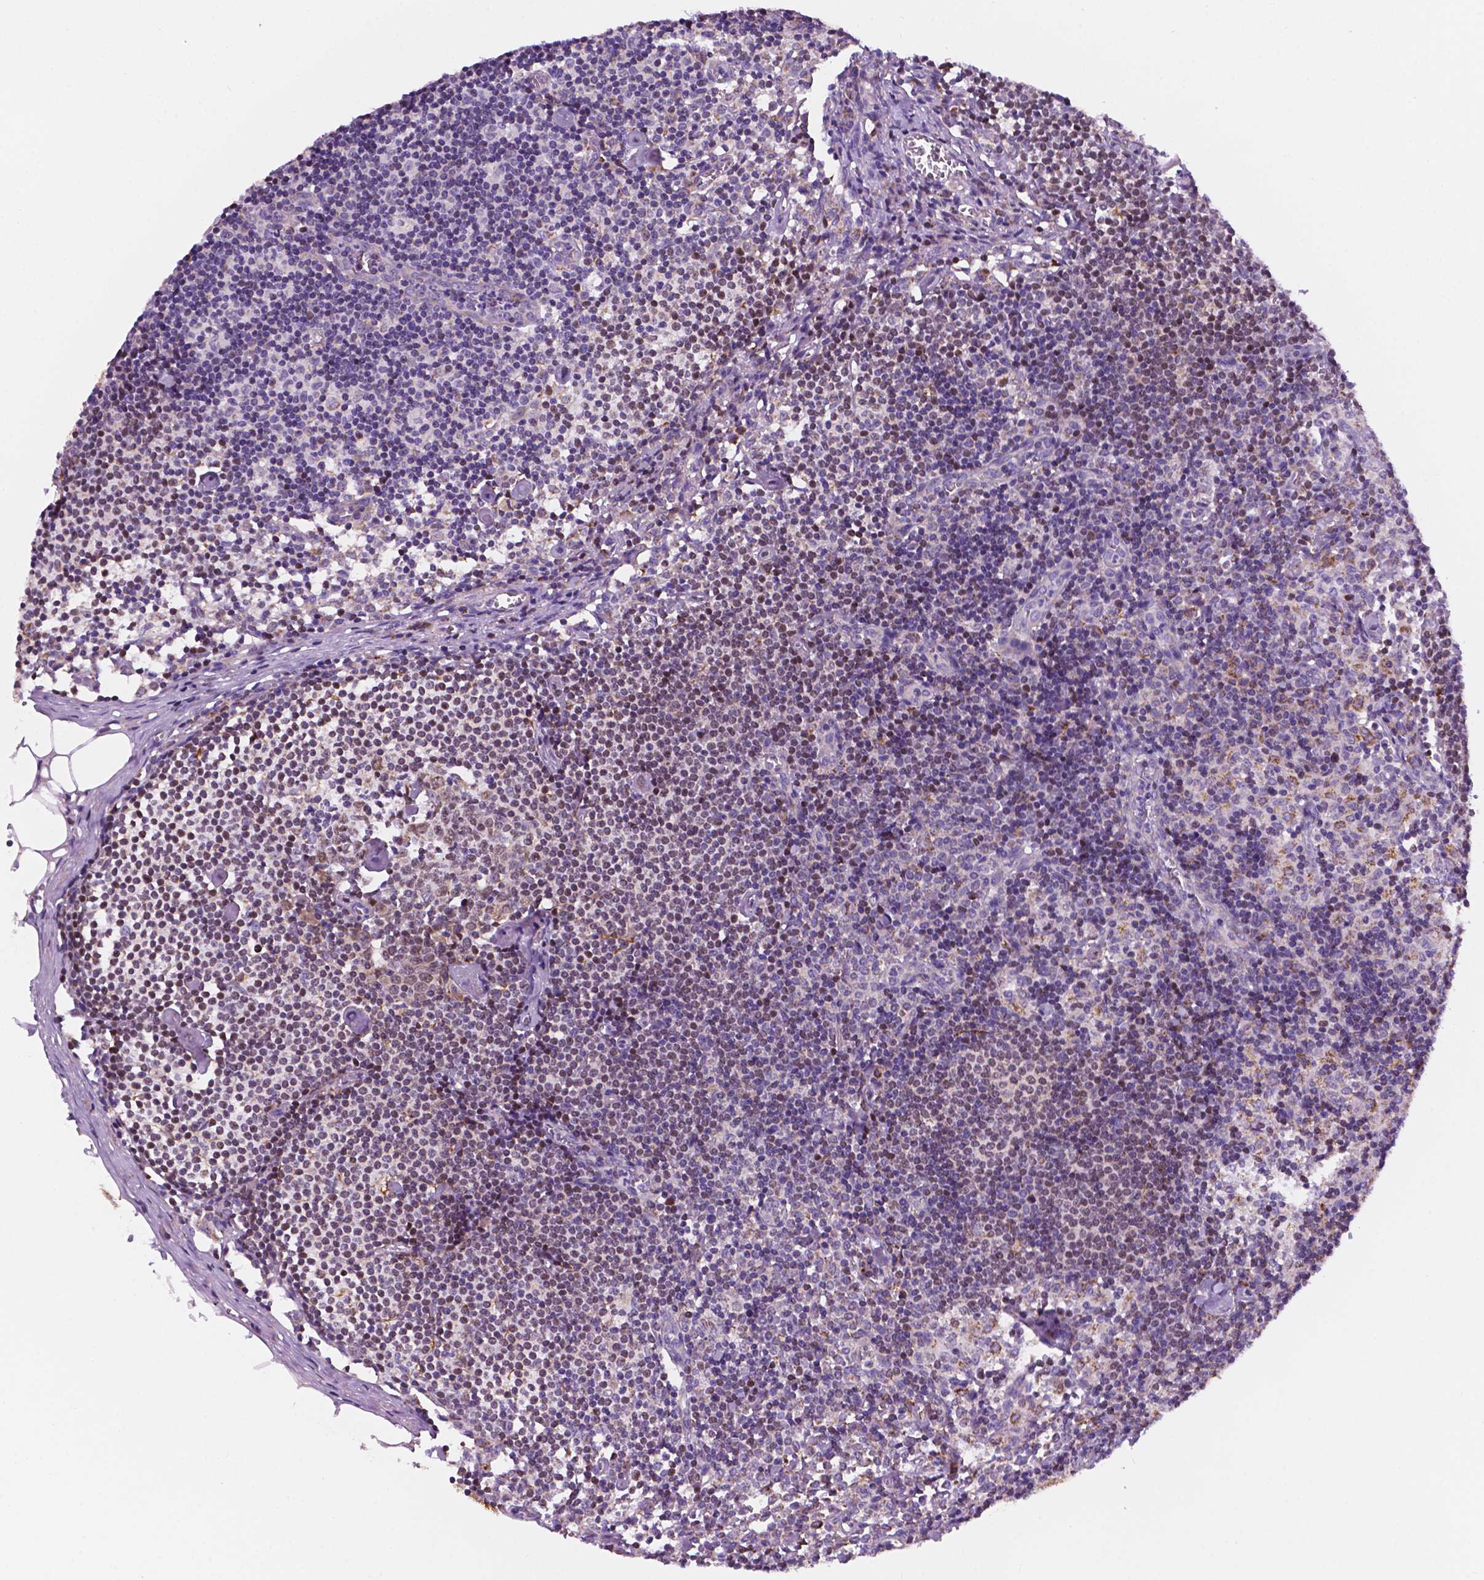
{"staining": {"intensity": "weak", "quantity": "25%-75%", "location": "cytoplasmic/membranous,nuclear"}, "tissue": "lymph node", "cell_type": "Germinal center cells", "image_type": "normal", "snomed": [{"axis": "morphology", "description": "Normal tissue, NOS"}, {"axis": "topography", "description": "Lymph node"}], "caption": "Lymph node stained with DAB (3,3'-diaminobenzidine) IHC exhibits low levels of weak cytoplasmic/membranous,nuclear staining in about 25%-75% of germinal center cells. The protein of interest is stained brown, and the nuclei are stained in blue (DAB IHC with brightfield microscopy, high magnification).", "gene": "GEMIN4", "patient": {"sex": "female", "age": 52}}